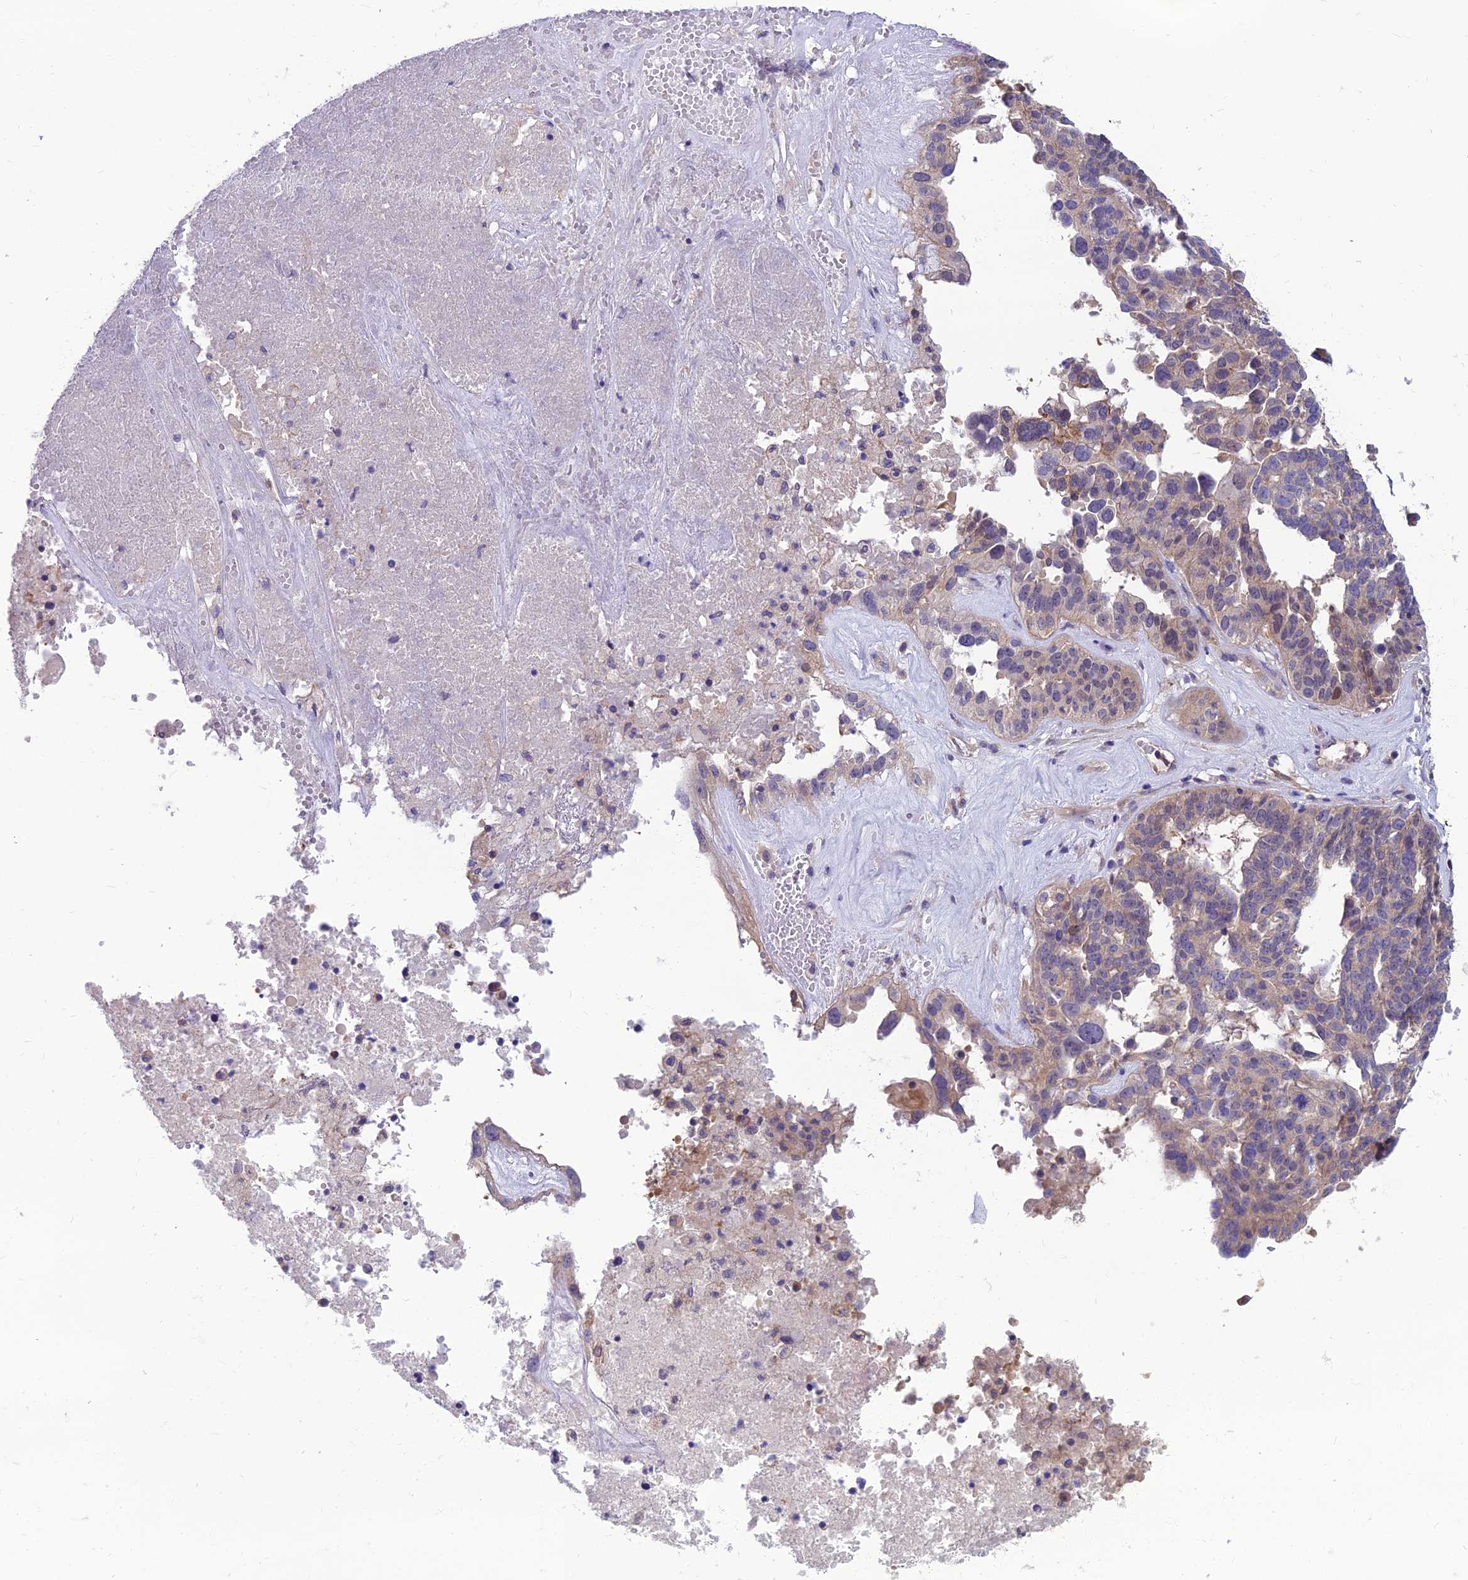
{"staining": {"intensity": "negative", "quantity": "none", "location": "none"}, "tissue": "ovarian cancer", "cell_type": "Tumor cells", "image_type": "cancer", "snomed": [{"axis": "morphology", "description": "Cystadenocarcinoma, serous, NOS"}, {"axis": "topography", "description": "Ovary"}], "caption": "DAB immunohistochemical staining of human ovarian cancer (serous cystadenocarcinoma) displays no significant staining in tumor cells. (Brightfield microscopy of DAB (3,3'-diaminobenzidine) IHC at high magnification).", "gene": "MVD", "patient": {"sex": "female", "age": 59}}